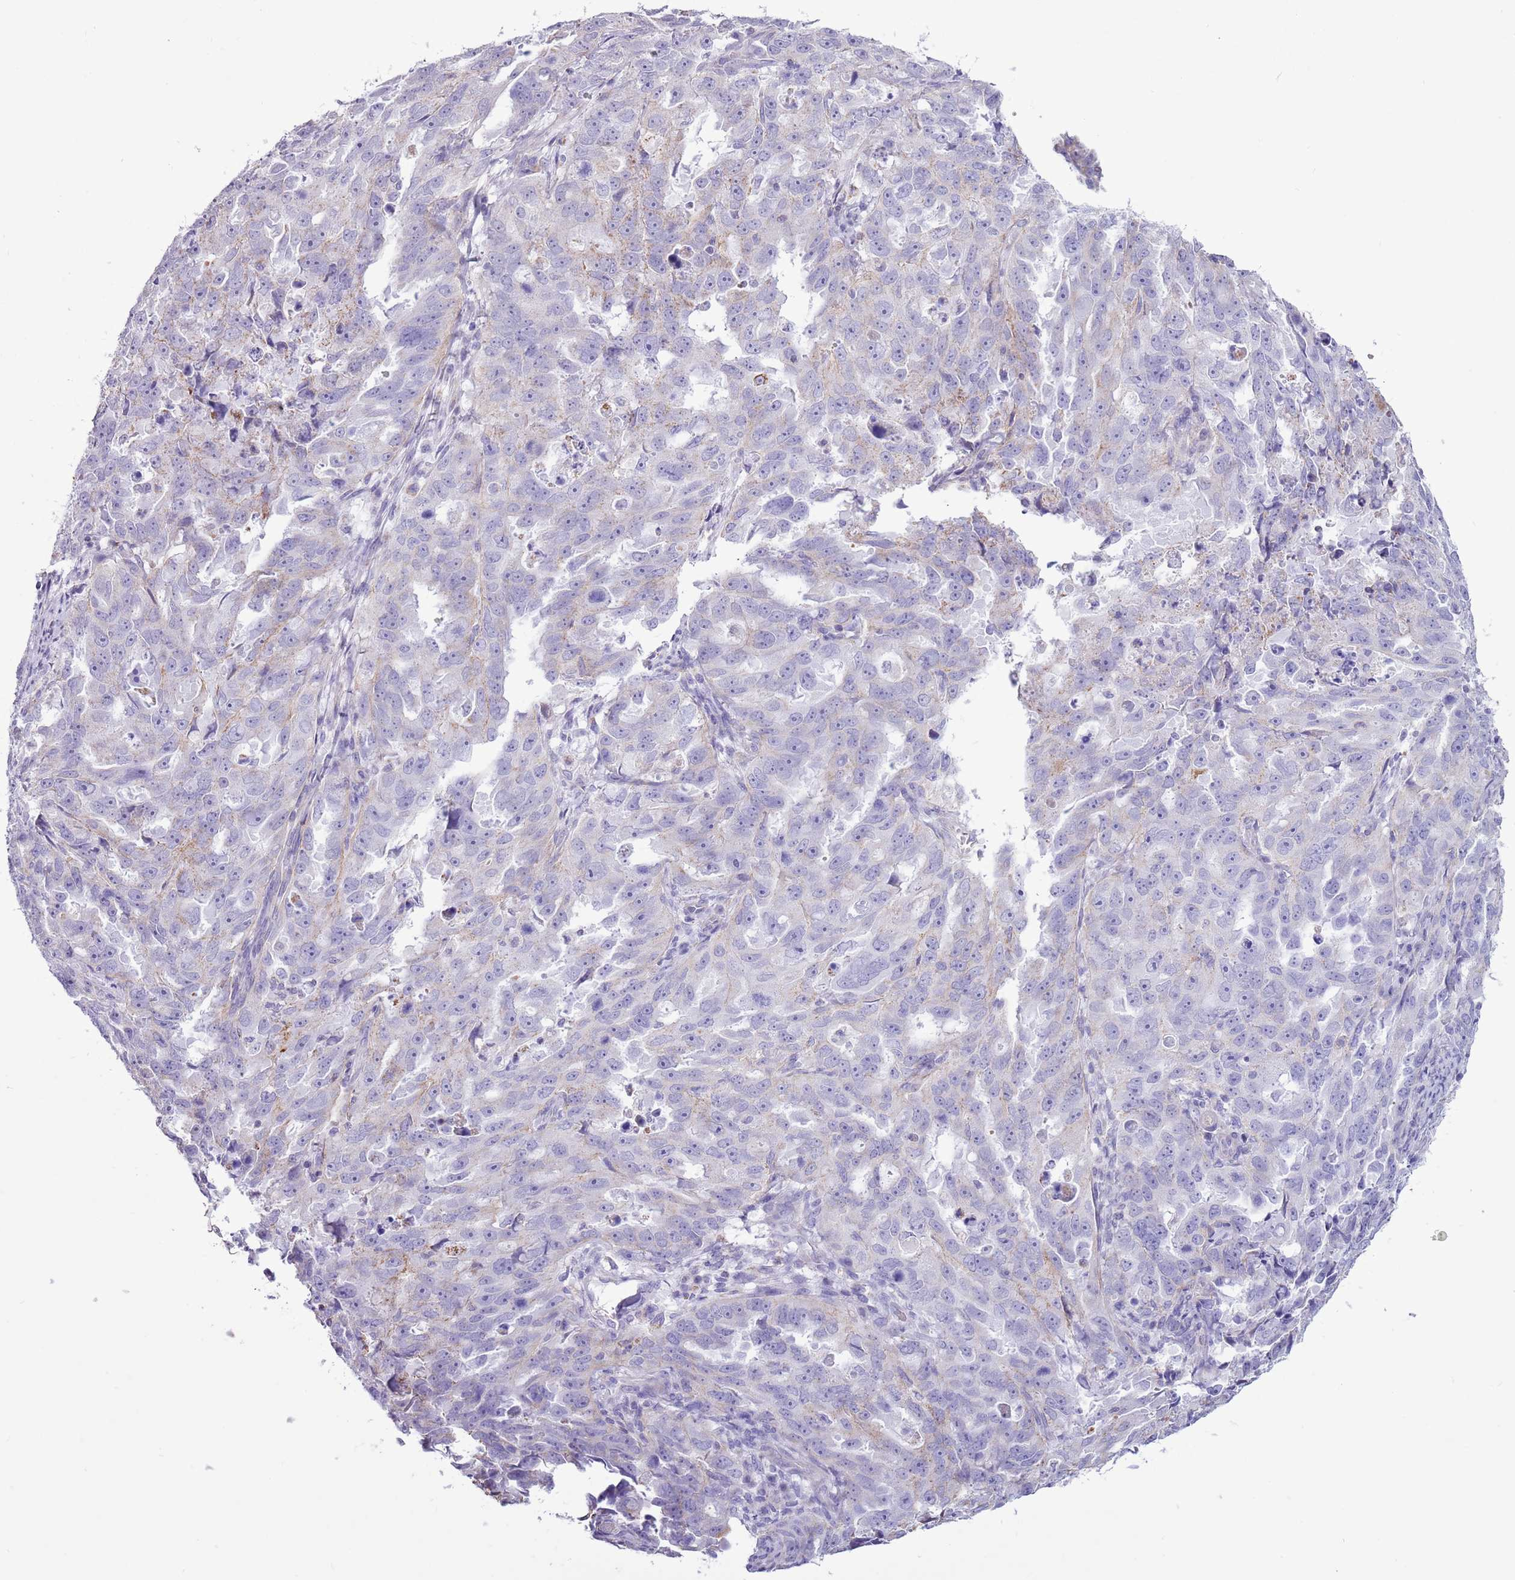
{"staining": {"intensity": "negative", "quantity": "none", "location": "none"}, "tissue": "endometrial cancer", "cell_type": "Tumor cells", "image_type": "cancer", "snomed": [{"axis": "morphology", "description": "Adenocarcinoma, NOS"}, {"axis": "topography", "description": "Endometrium"}], "caption": "Immunohistochemical staining of endometrial cancer (adenocarcinoma) demonstrates no significant staining in tumor cells. The staining was performed using DAB (3,3'-diaminobenzidine) to visualize the protein expression in brown, while the nuclei were stained in blue with hematoxylin (Magnification: 20x).", "gene": "SLC23A1", "patient": {"sex": "female", "age": 65}}